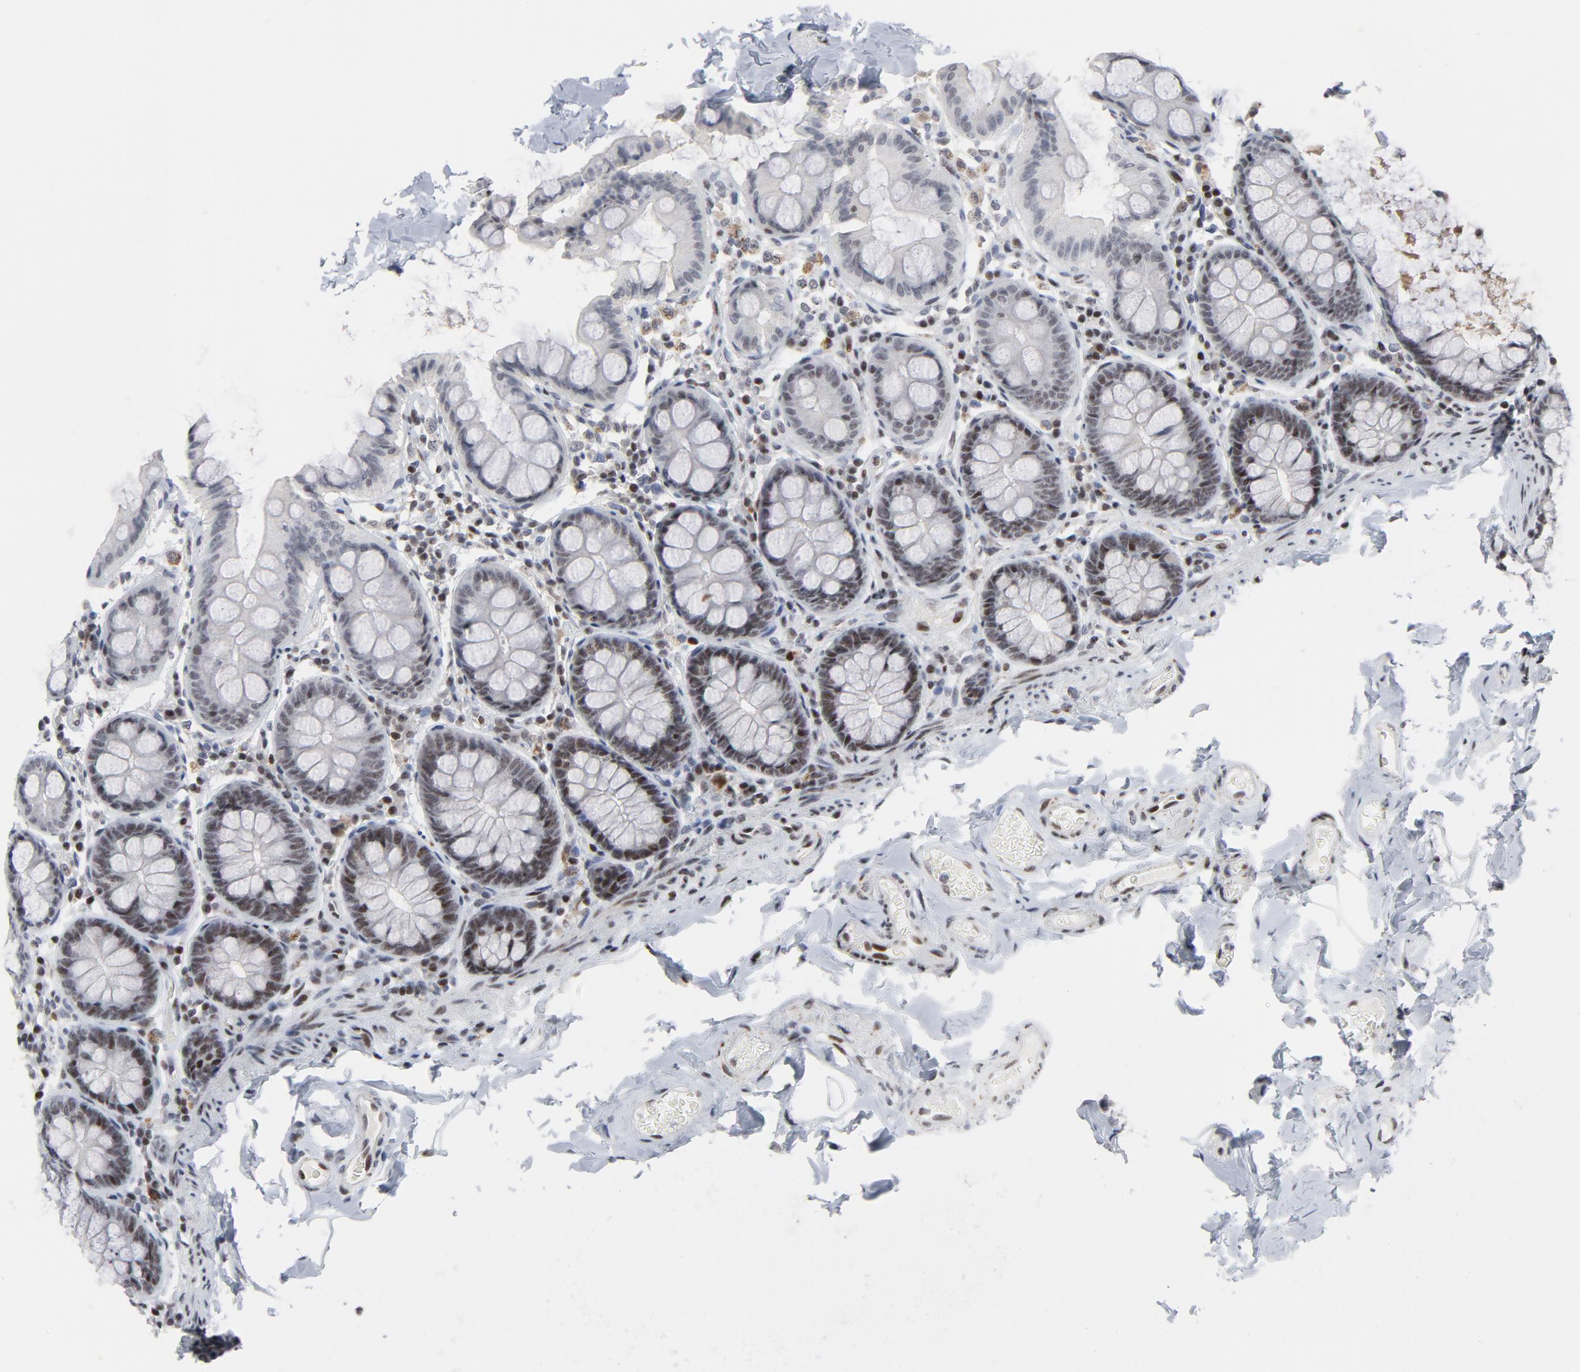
{"staining": {"intensity": "moderate", "quantity": "25%-75%", "location": "nuclear"}, "tissue": "colon", "cell_type": "Endothelial cells", "image_type": "normal", "snomed": [{"axis": "morphology", "description": "Normal tissue, NOS"}, {"axis": "topography", "description": "Colon"}], "caption": "Immunohistochemical staining of normal colon displays 25%-75% levels of moderate nuclear protein staining in about 25%-75% of endothelial cells.", "gene": "GABPA", "patient": {"sex": "female", "age": 61}}